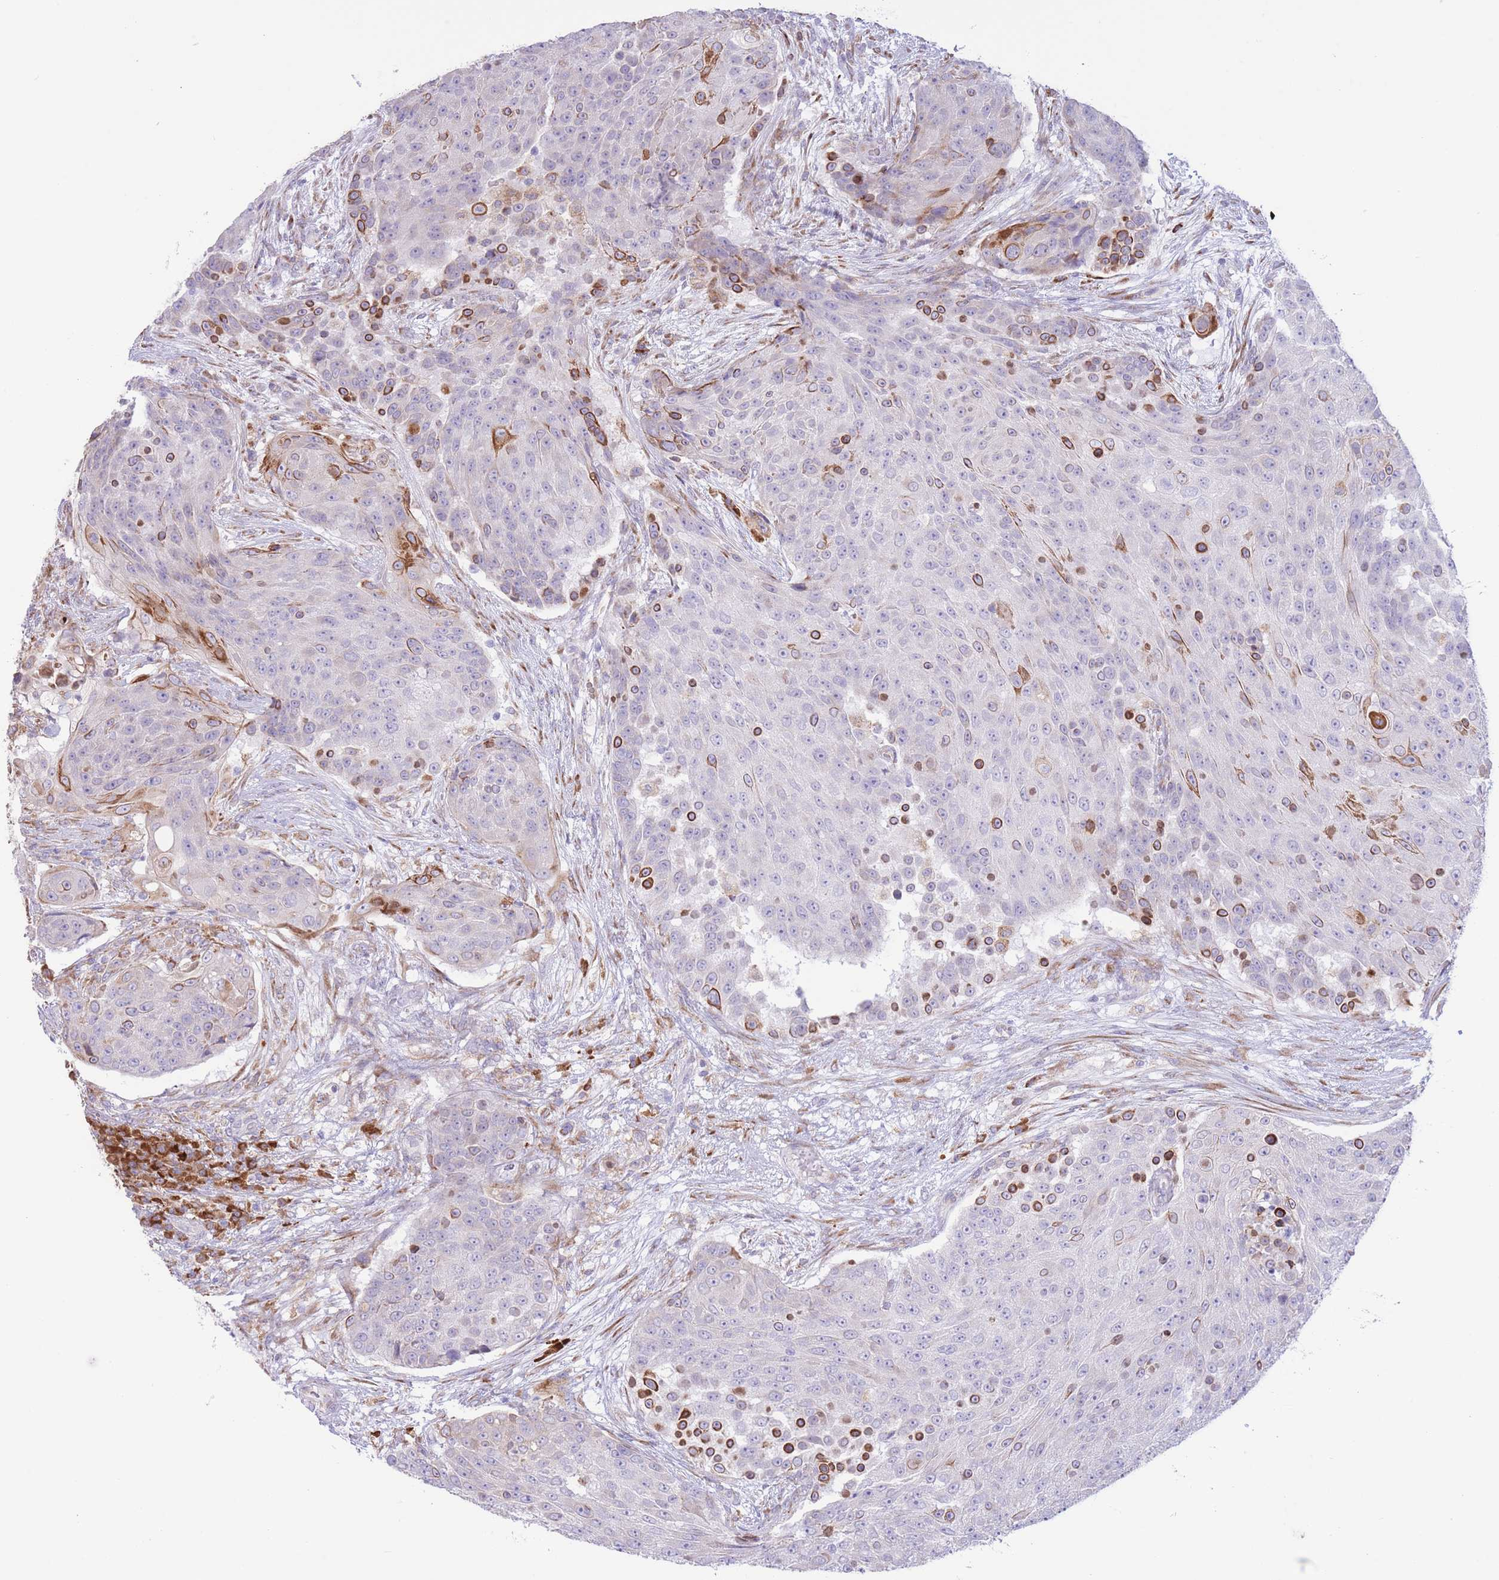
{"staining": {"intensity": "moderate", "quantity": "<25%", "location": "cytoplasmic/membranous"}, "tissue": "urothelial cancer", "cell_type": "Tumor cells", "image_type": "cancer", "snomed": [{"axis": "morphology", "description": "Urothelial carcinoma, High grade"}, {"axis": "topography", "description": "Urinary bladder"}], "caption": "Immunohistochemistry (IHC) staining of urothelial carcinoma (high-grade), which displays low levels of moderate cytoplasmic/membranous expression in approximately <25% of tumor cells indicating moderate cytoplasmic/membranous protein staining. The staining was performed using DAB (brown) for protein detection and nuclei were counterstained in hematoxylin (blue).", "gene": "MYDGF", "patient": {"sex": "female", "age": 63}}